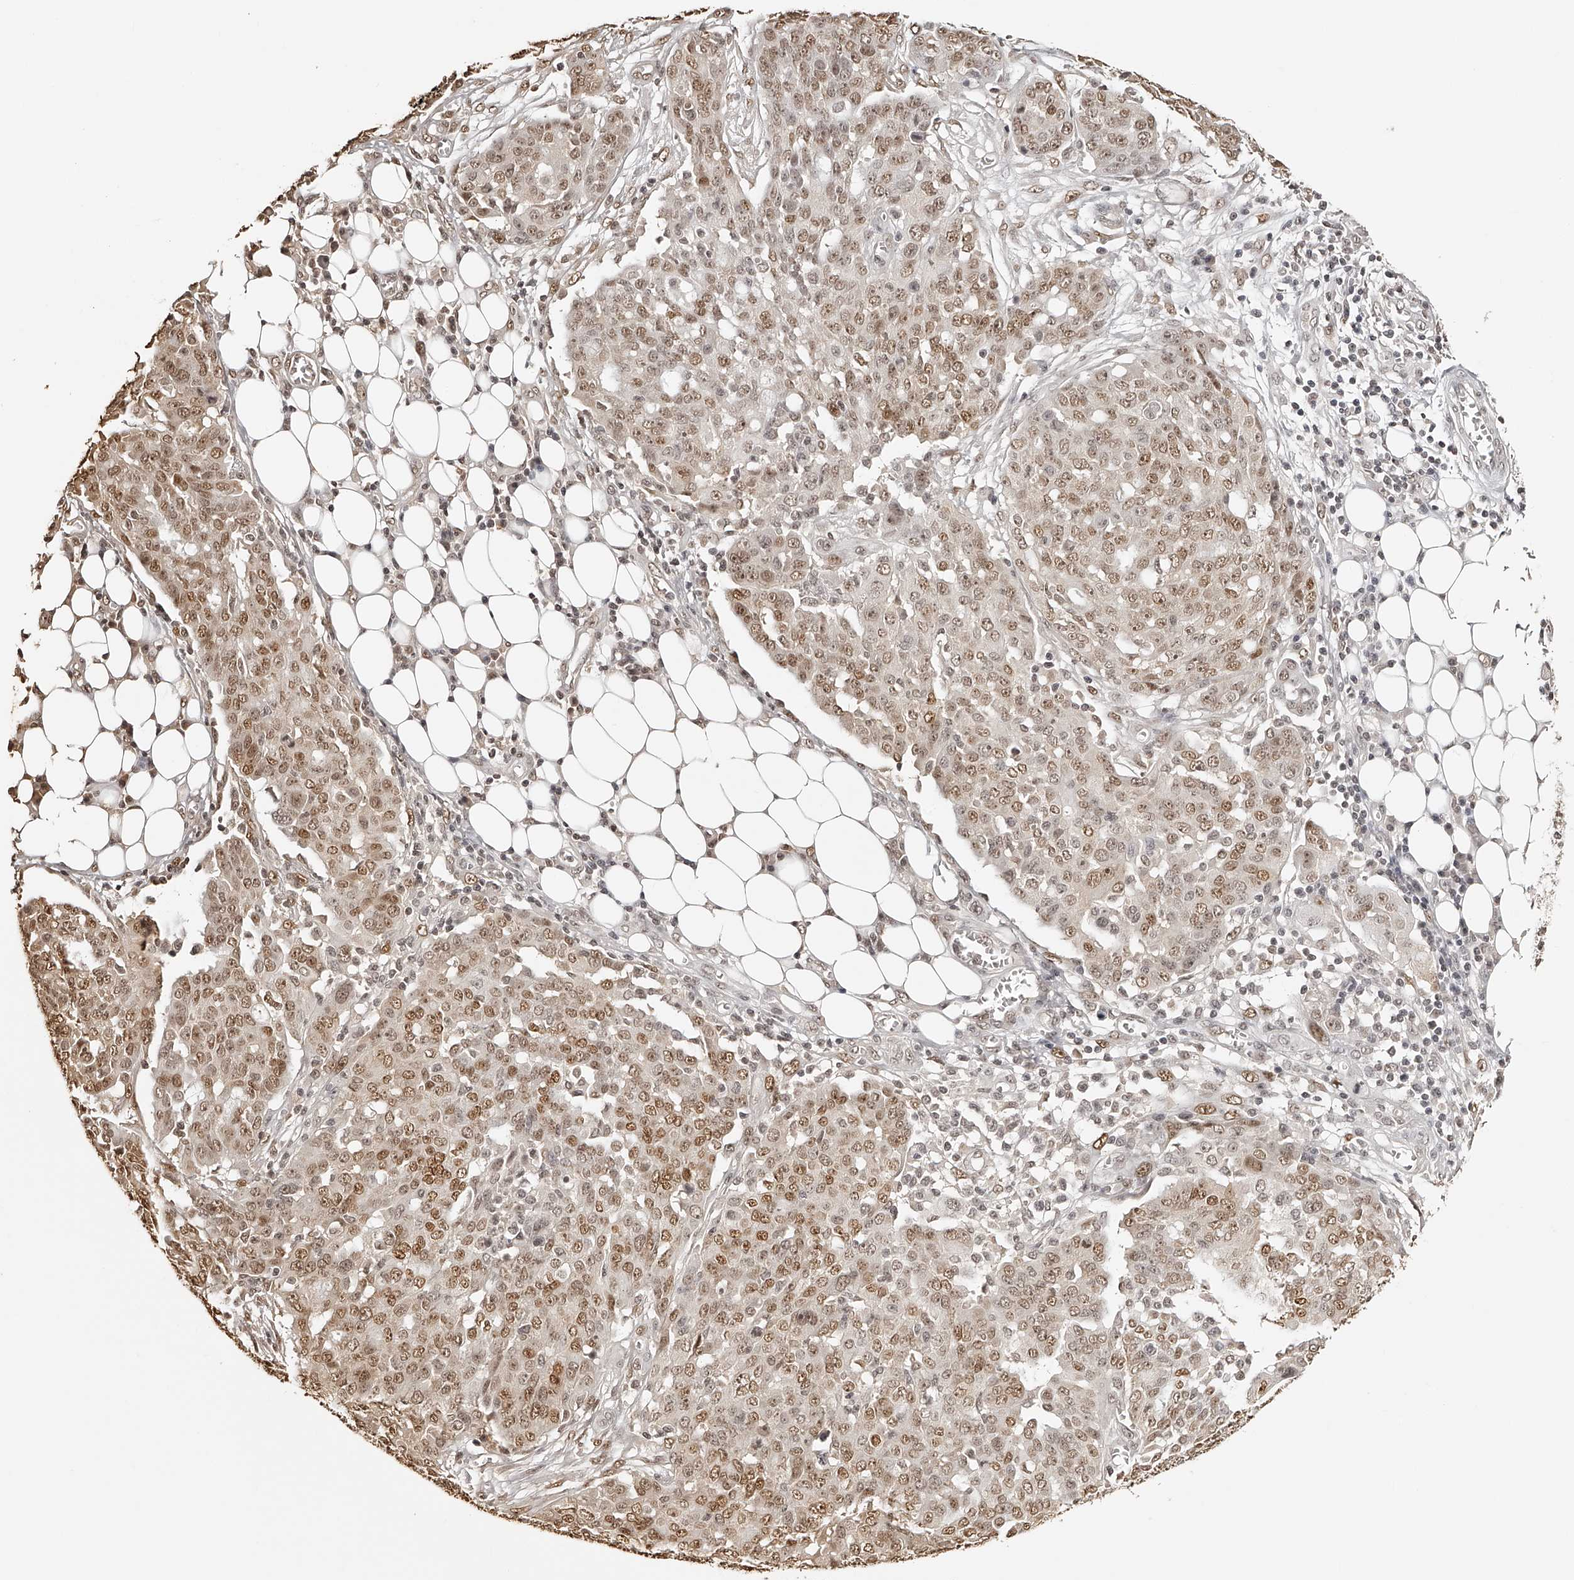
{"staining": {"intensity": "moderate", "quantity": ">75%", "location": "nuclear"}, "tissue": "ovarian cancer", "cell_type": "Tumor cells", "image_type": "cancer", "snomed": [{"axis": "morphology", "description": "Cystadenocarcinoma, serous, NOS"}, {"axis": "topography", "description": "Soft tissue"}, {"axis": "topography", "description": "Ovary"}], "caption": "Ovarian cancer (serous cystadenocarcinoma) stained for a protein reveals moderate nuclear positivity in tumor cells.", "gene": "ZNF503", "patient": {"sex": "female", "age": 57}}